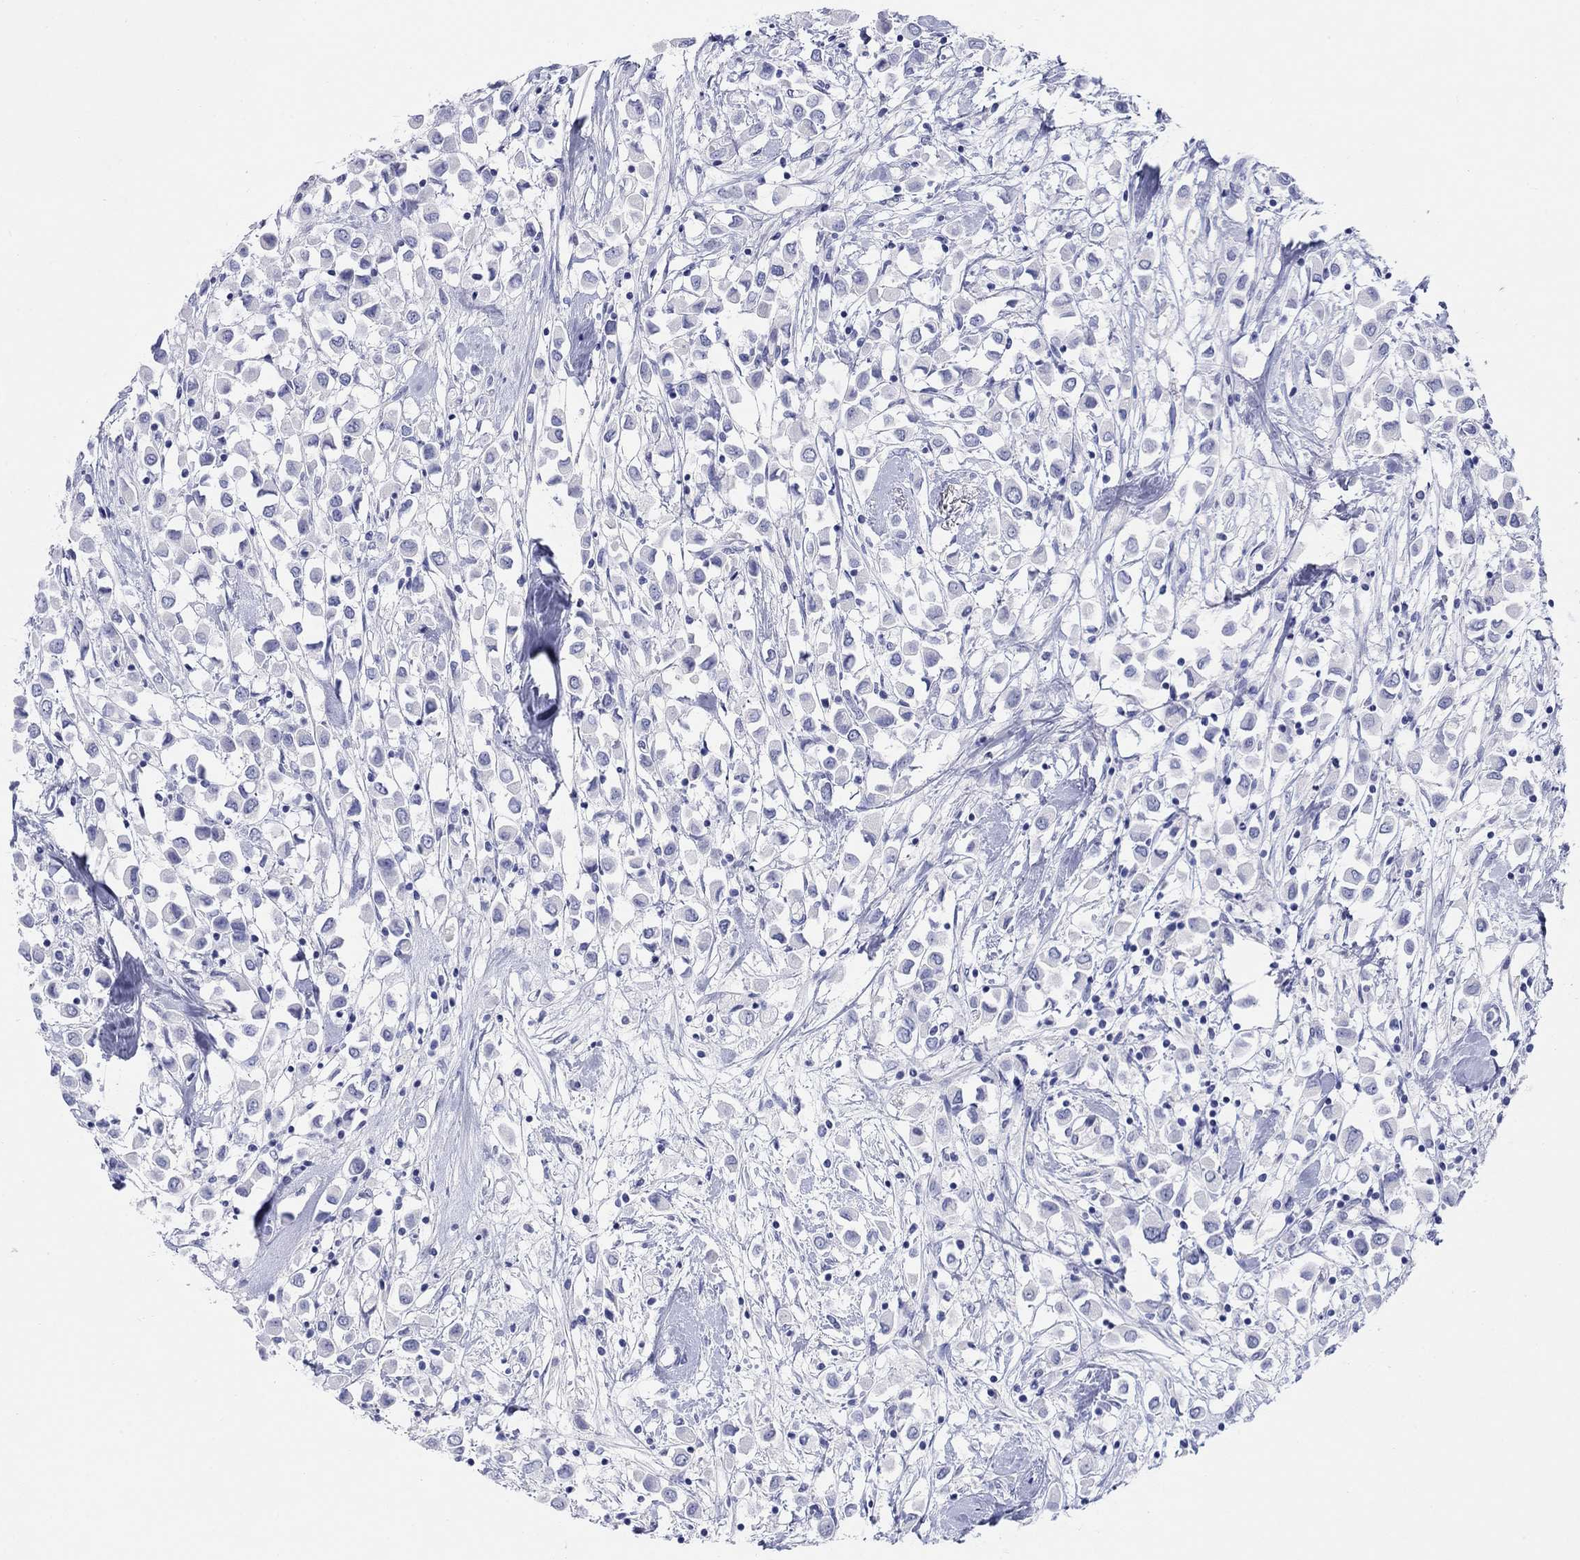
{"staining": {"intensity": "negative", "quantity": "none", "location": "none"}, "tissue": "breast cancer", "cell_type": "Tumor cells", "image_type": "cancer", "snomed": [{"axis": "morphology", "description": "Duct carcinoma"}, {"axis": "topography", "description": "Breast"}], "caption": "High magnification brightfield microscopy of breast cancer (intraductal carcinoma) stained with DAB (brown) and counterstained with hematoxylin (blue): tumor cells show no significant expression.", "gene": "AKR1C2", "patient": {"sex": "female", "age": 61}}